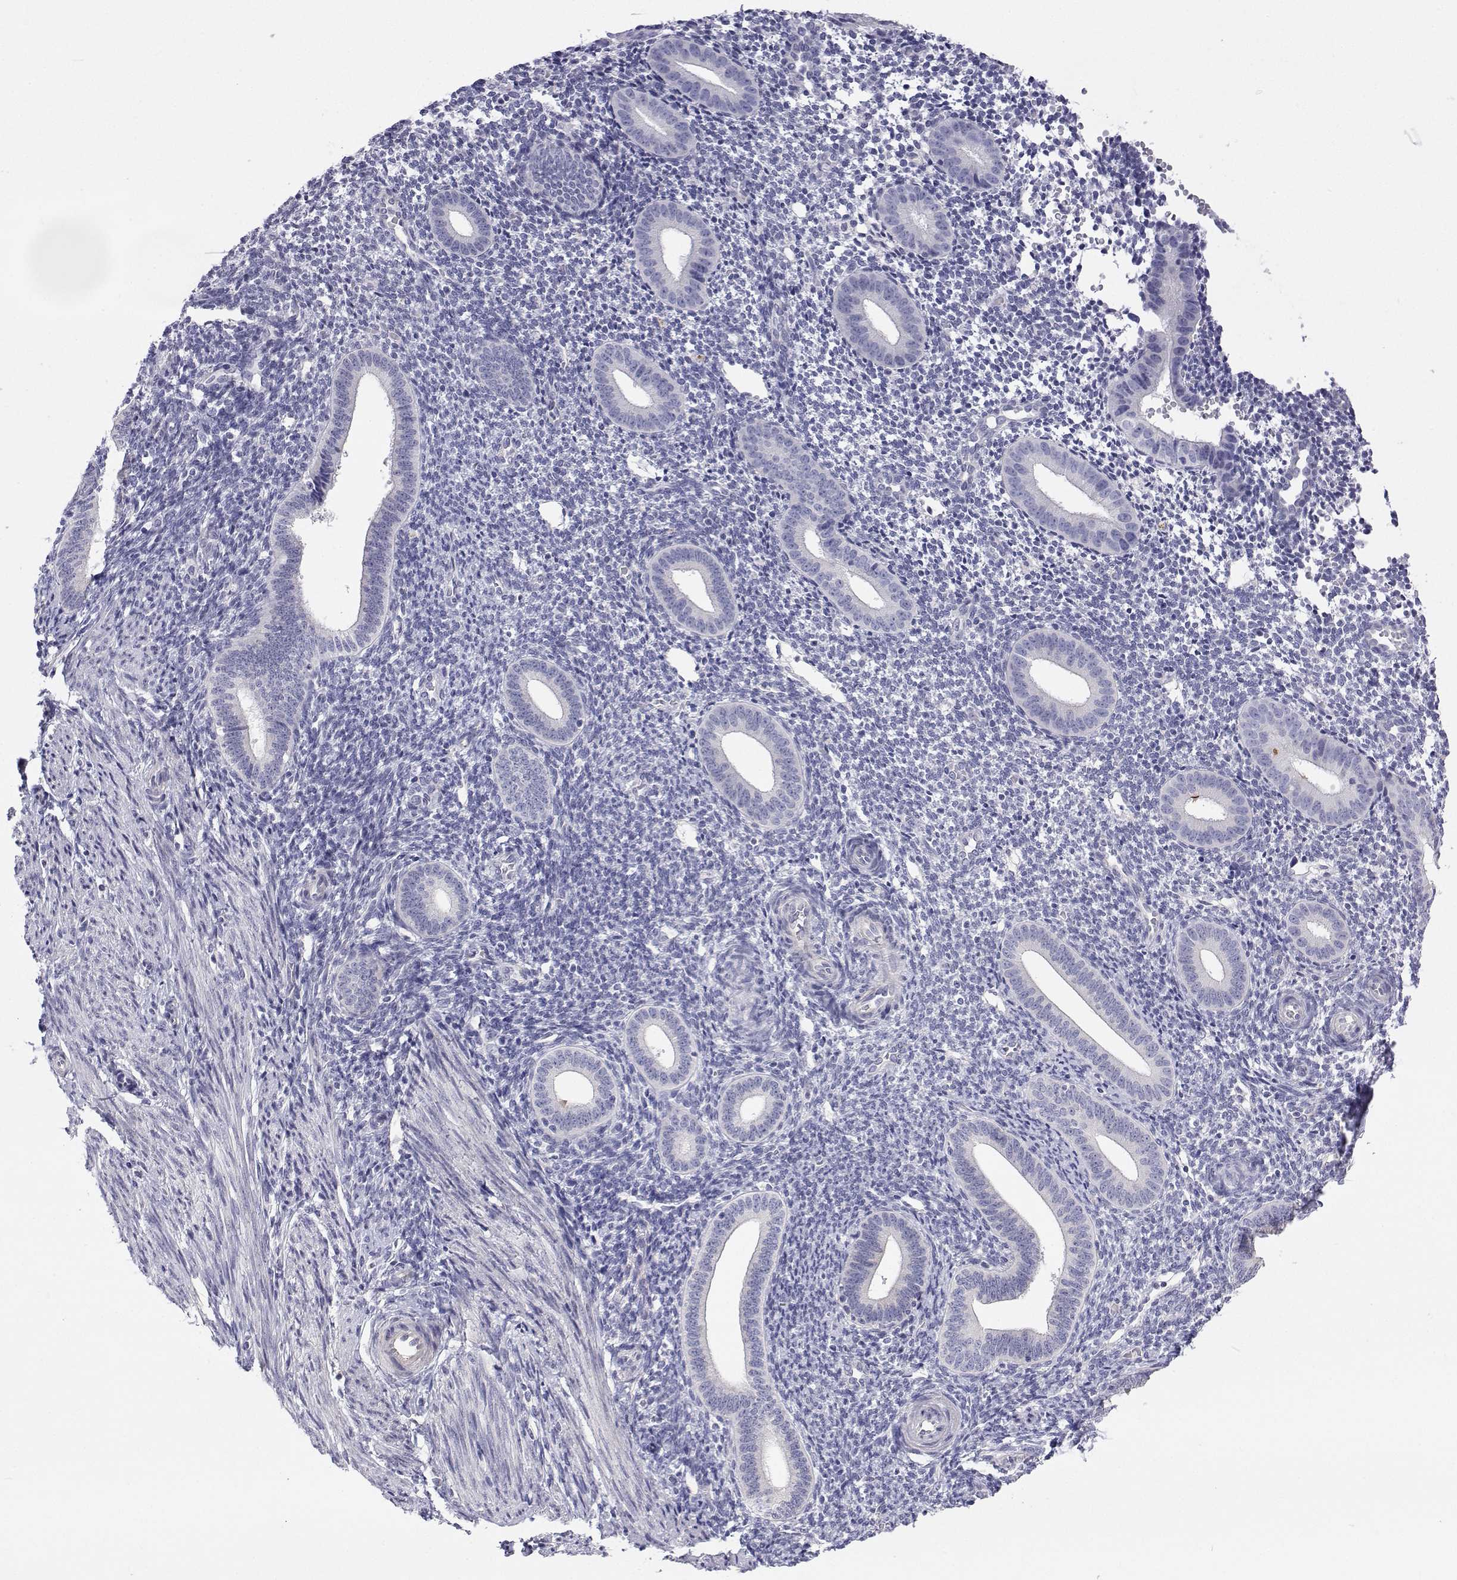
{"staining": {"intensity": "negative", "quantity": "none", "location": "none"}, "tissue": "endometrium", "cell_type": "Cells in endometrial stroma", "image_type": "normal", "snomed": [{"axis": "morphology", "description": "Normal tissue, NOS"}, {"axis": "topography", "description": "Endometrium"}], "caption": "High power microscopy image of an immunohistochemistry micrograph of normal endometrium, revealing no significant staining in cells in endometrial stroma.", "gene": "ANKRD65", "patient": {"sex": "female", "age": 40}}